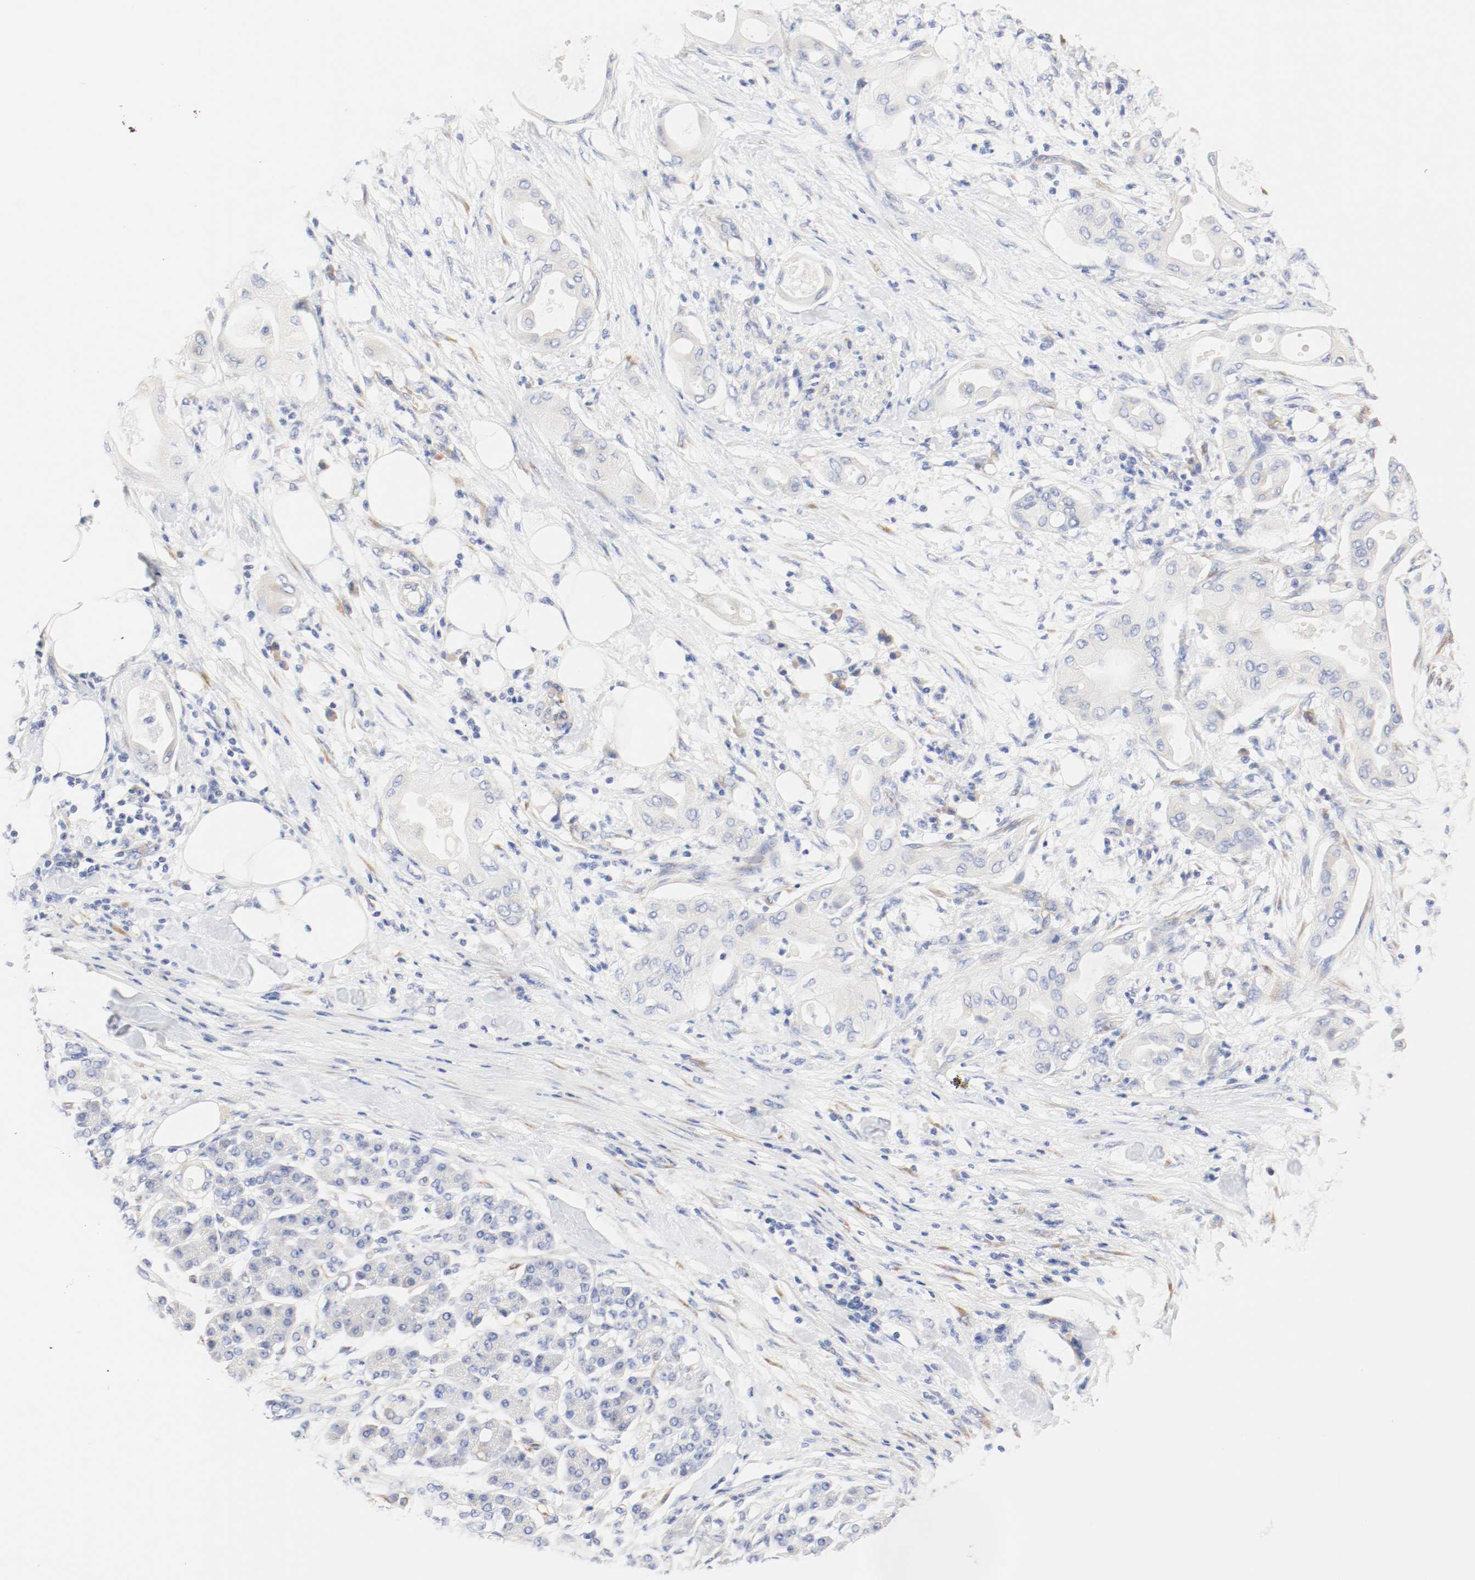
{"staining": {"intensity": "negative", "quantity": "none", "location": "none"}, "tissue": "pancreatic cancer", "cell_type": "Tumor cells", "image_type": "cancer", "snomed": [{"axis": "morphology", "description": "Adenocarcinoma, NOS"}, {"axis": "morphology", "description": "Adenocarcinoma, metastatic, NOS"}, {"axis": "topography", "description": "Lymph node"}, {"axis": "topography", "description": "Pancreas"}, {"axis": "topography", "description": "Duodenum"}], "caption": "Pancreatic cancer was stained to show a protein in brown. There is no significant expression in tumor cells.", "gene": "GIT1", "patient": {"sex": "female", "age": 64}}